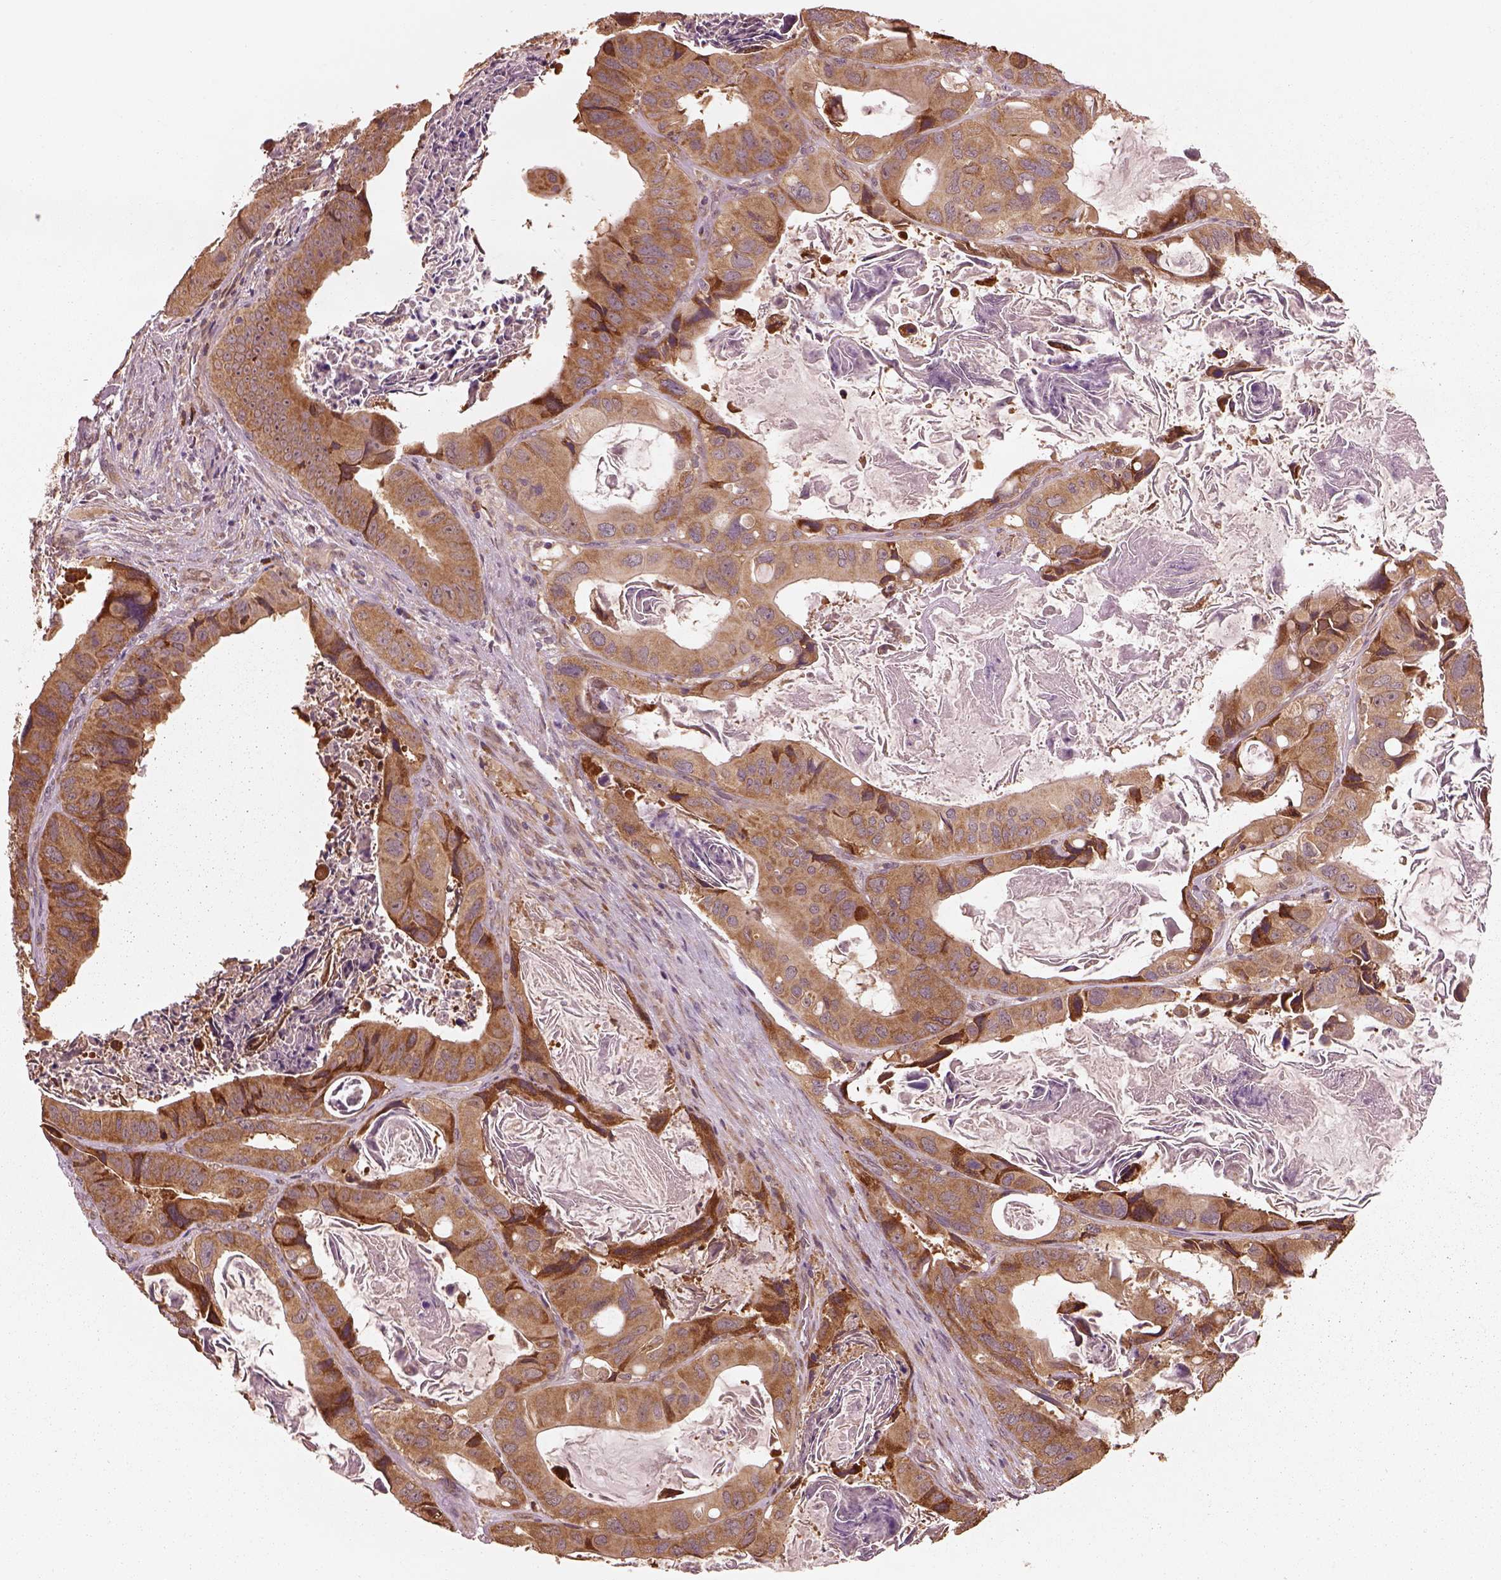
{"staining": {"intensity": "moderate", "quantity": ">75%", "location": "cytoplasmic/membranous"}, "tissue": "colorectal cancer", "cell_type": "Tumor cells", "image_type": "cancer", "snomed": [{"axis": "morphology", "description": "Adenocarcinoma, NOS"}, {"axis": "topography", "description": "Rectum"}], "caption": "Protein expression analysis of colorectal adenocarcinoma shows moderate cytoplasmic/membranous positivity in about >75% of tumor cells. (brown staining indicates protein expression, while blue staining denotes nuclei).", "gene": "RPS5", "patient": {"sex": "male", "age": 64}}